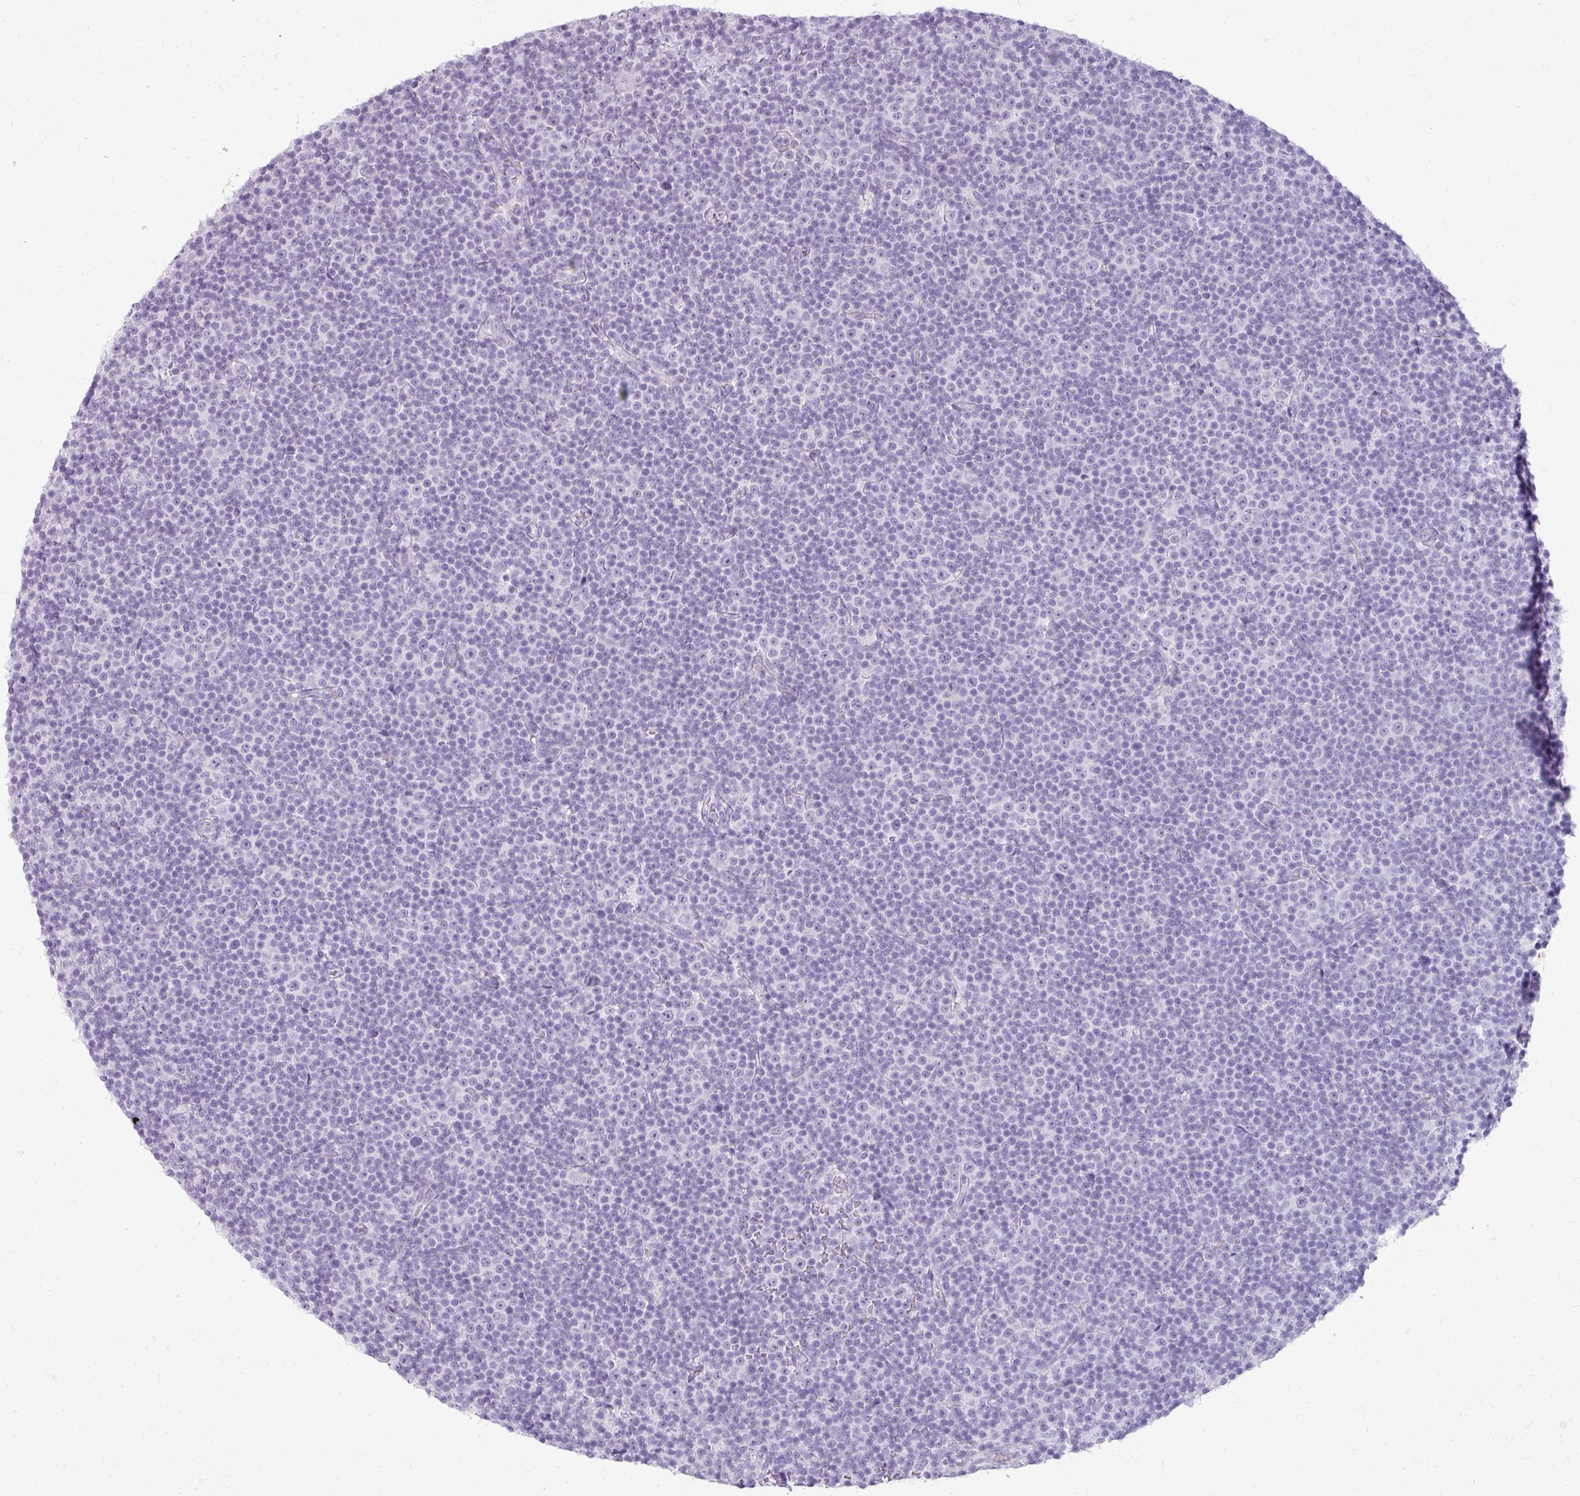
{"staining": {"intensity": "negative", "quantity": "none", "location": "none"}, "tissue": "lymphoma", "cell_type": "Tumor cells", "image_type": "cancer", "snomed": [{"axis": "morphology", "description": "Malignant lymphoma, non-Hodgkin's type, Low grade"}, {"axis": "topography", "description": "Lymph node"}], "caption": "The micrograph reveals no staining of tumor cells in lymphoma.", "gene": "RBMY1F", "patient": {"sex": "female", "age": 67}}